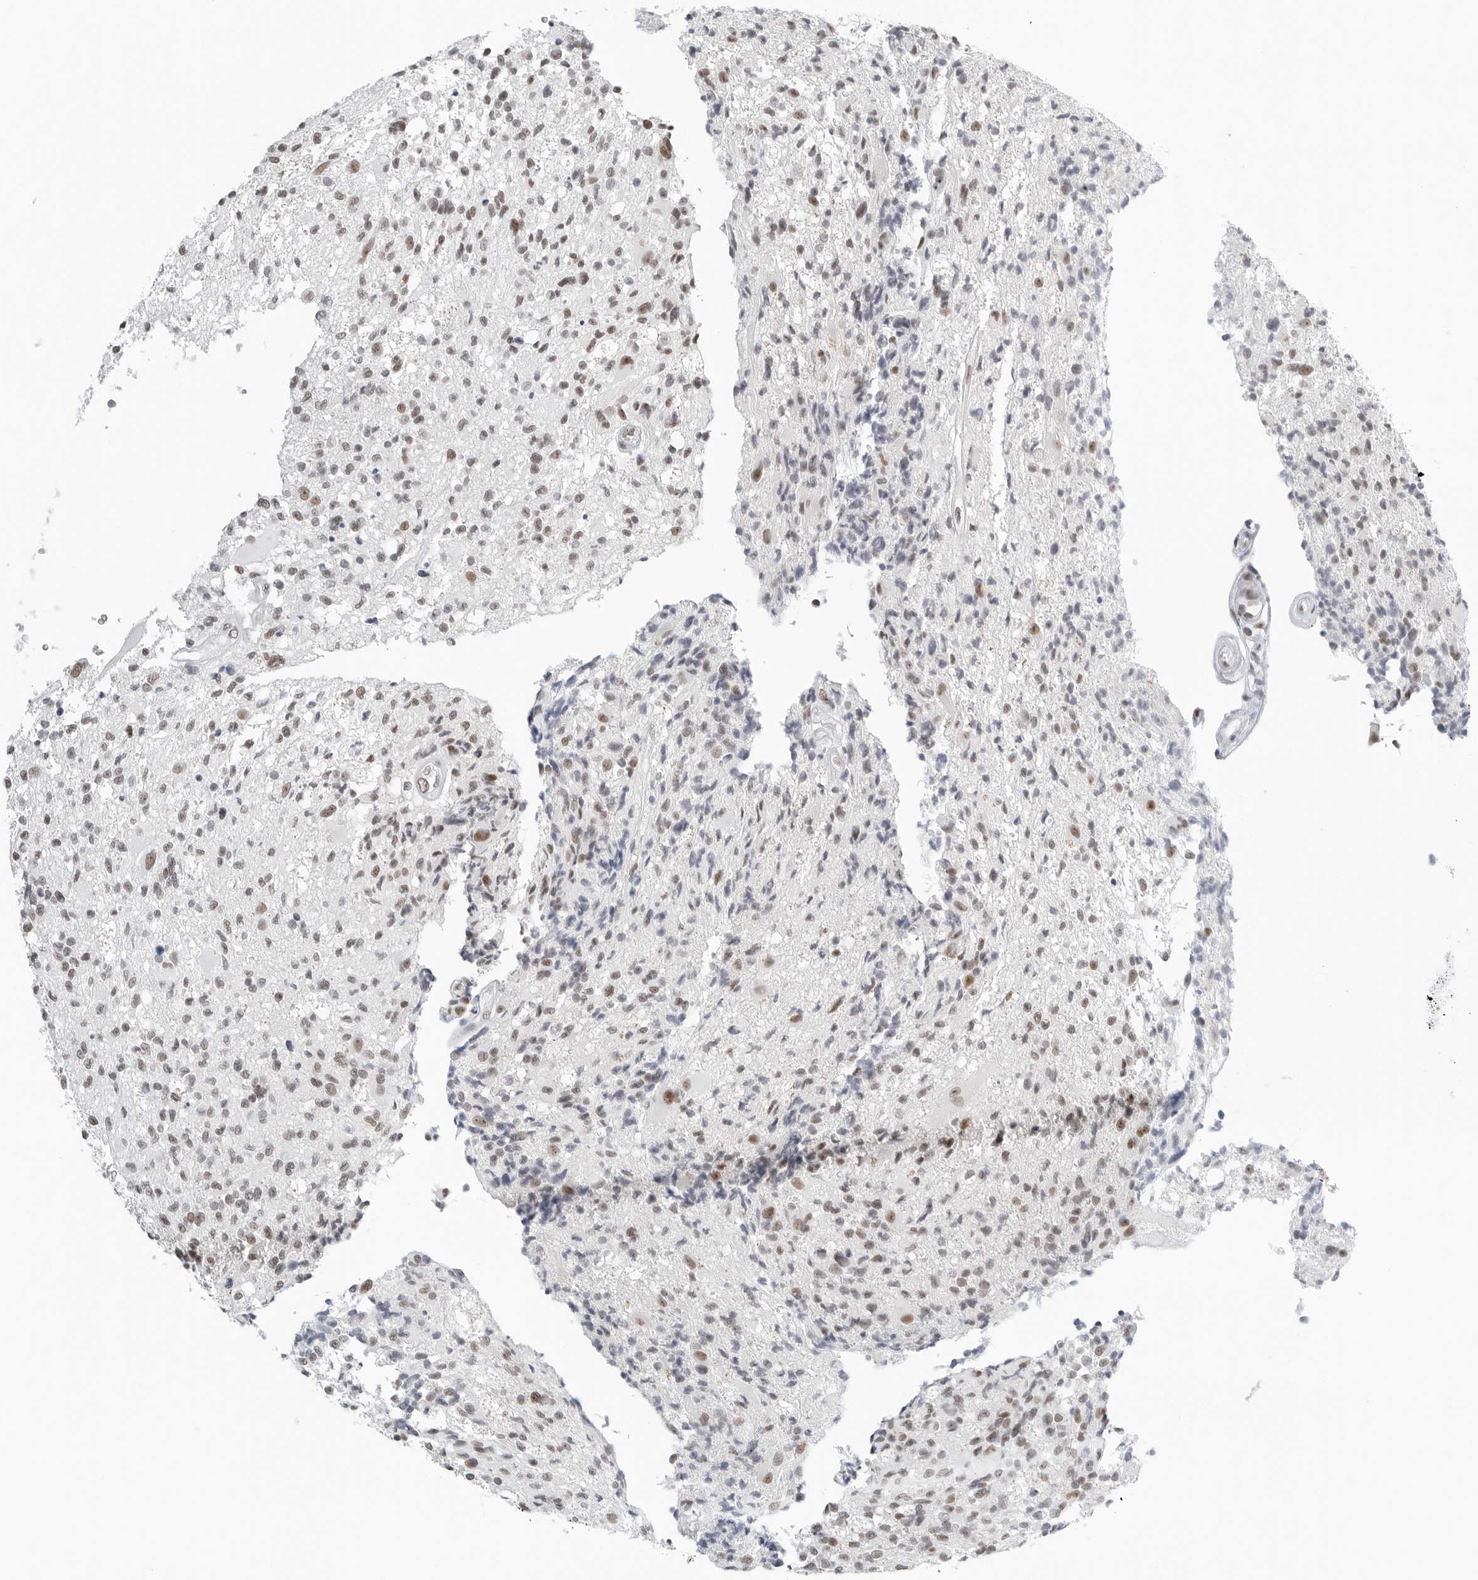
{"staining": {"intensity": "moderate", "quantity": "25%-75%", "location": "nuclear"}, "tissue": "glioma", "cell_type": "Tumor cells", "image_type": "cancer", "snomed": [{"axis": "morphology", "description": "Glioma, malignant, High grade"}, {"axis": "morphology", "description": "Glioblastoma, NOS"}, {"axis": "topography", "description": "Brain"}], "caption": "Protein analysis of glioma tissue reveals moderate nuclear positivity in approximately 25%-75% of tumor cells.", "gene": "WRAP53", "patient": {"sex": "male", "age": 60}}